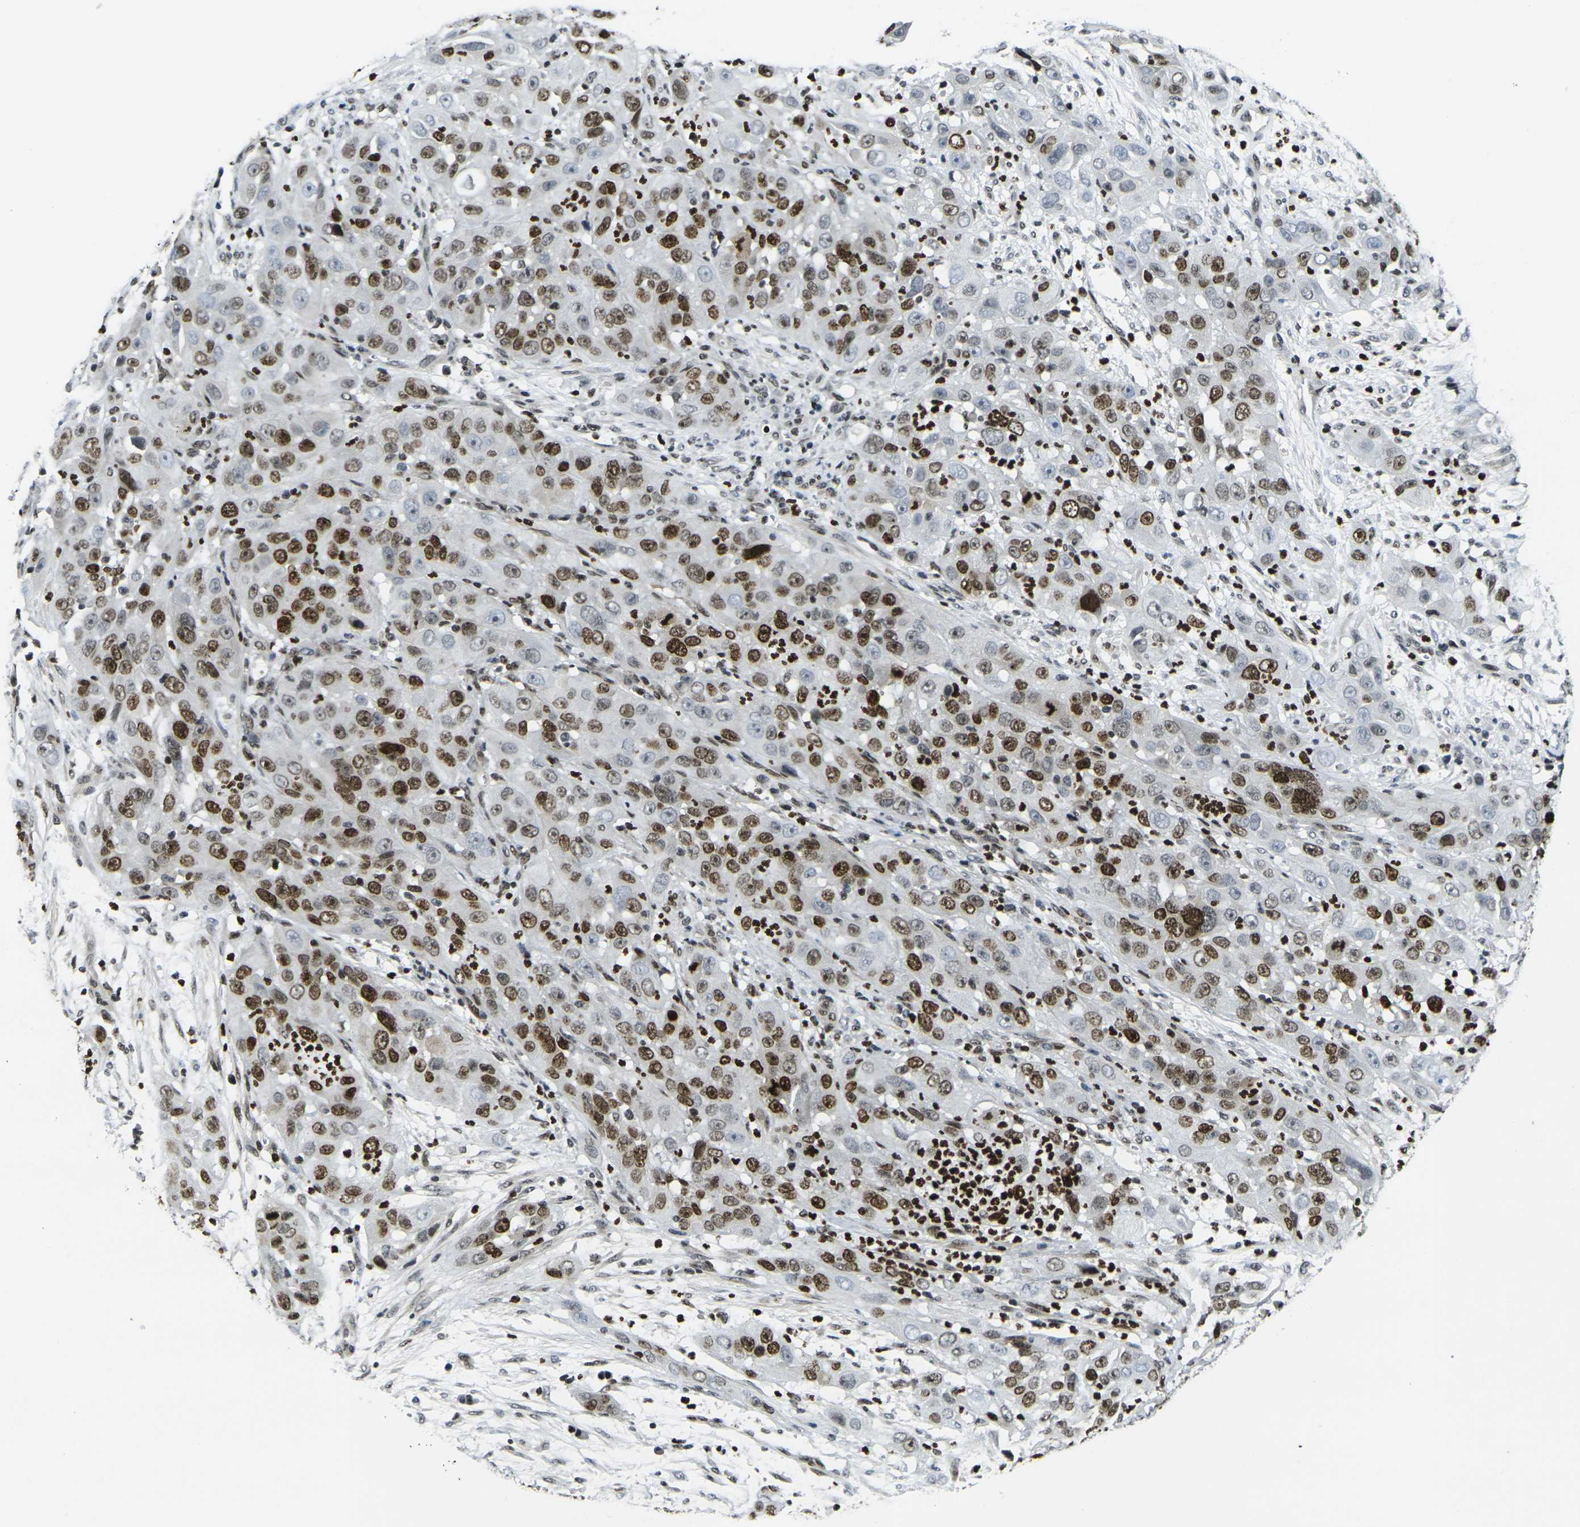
{"staining": {"intensity": "strong", "quantity": ">75%", "location": "nuclear"}, "tissue": "cervical cancer", "cell_type": "Tumor cells", "image_type": "cancer", "snomed": [{"axis": "morphology", "description": "Squamous cell carcinoma, NOS"}, {"axis": "topography", "description": "Cervix"}], "caption": "Tumor cells reveal high levels of strong nuclear positivity in about >75% of cells in cervical squamous cell carcinoma. Nuclei are stained in blue.", "gene": "H1-10", "patient": {"sex": "female", "age": 32}}